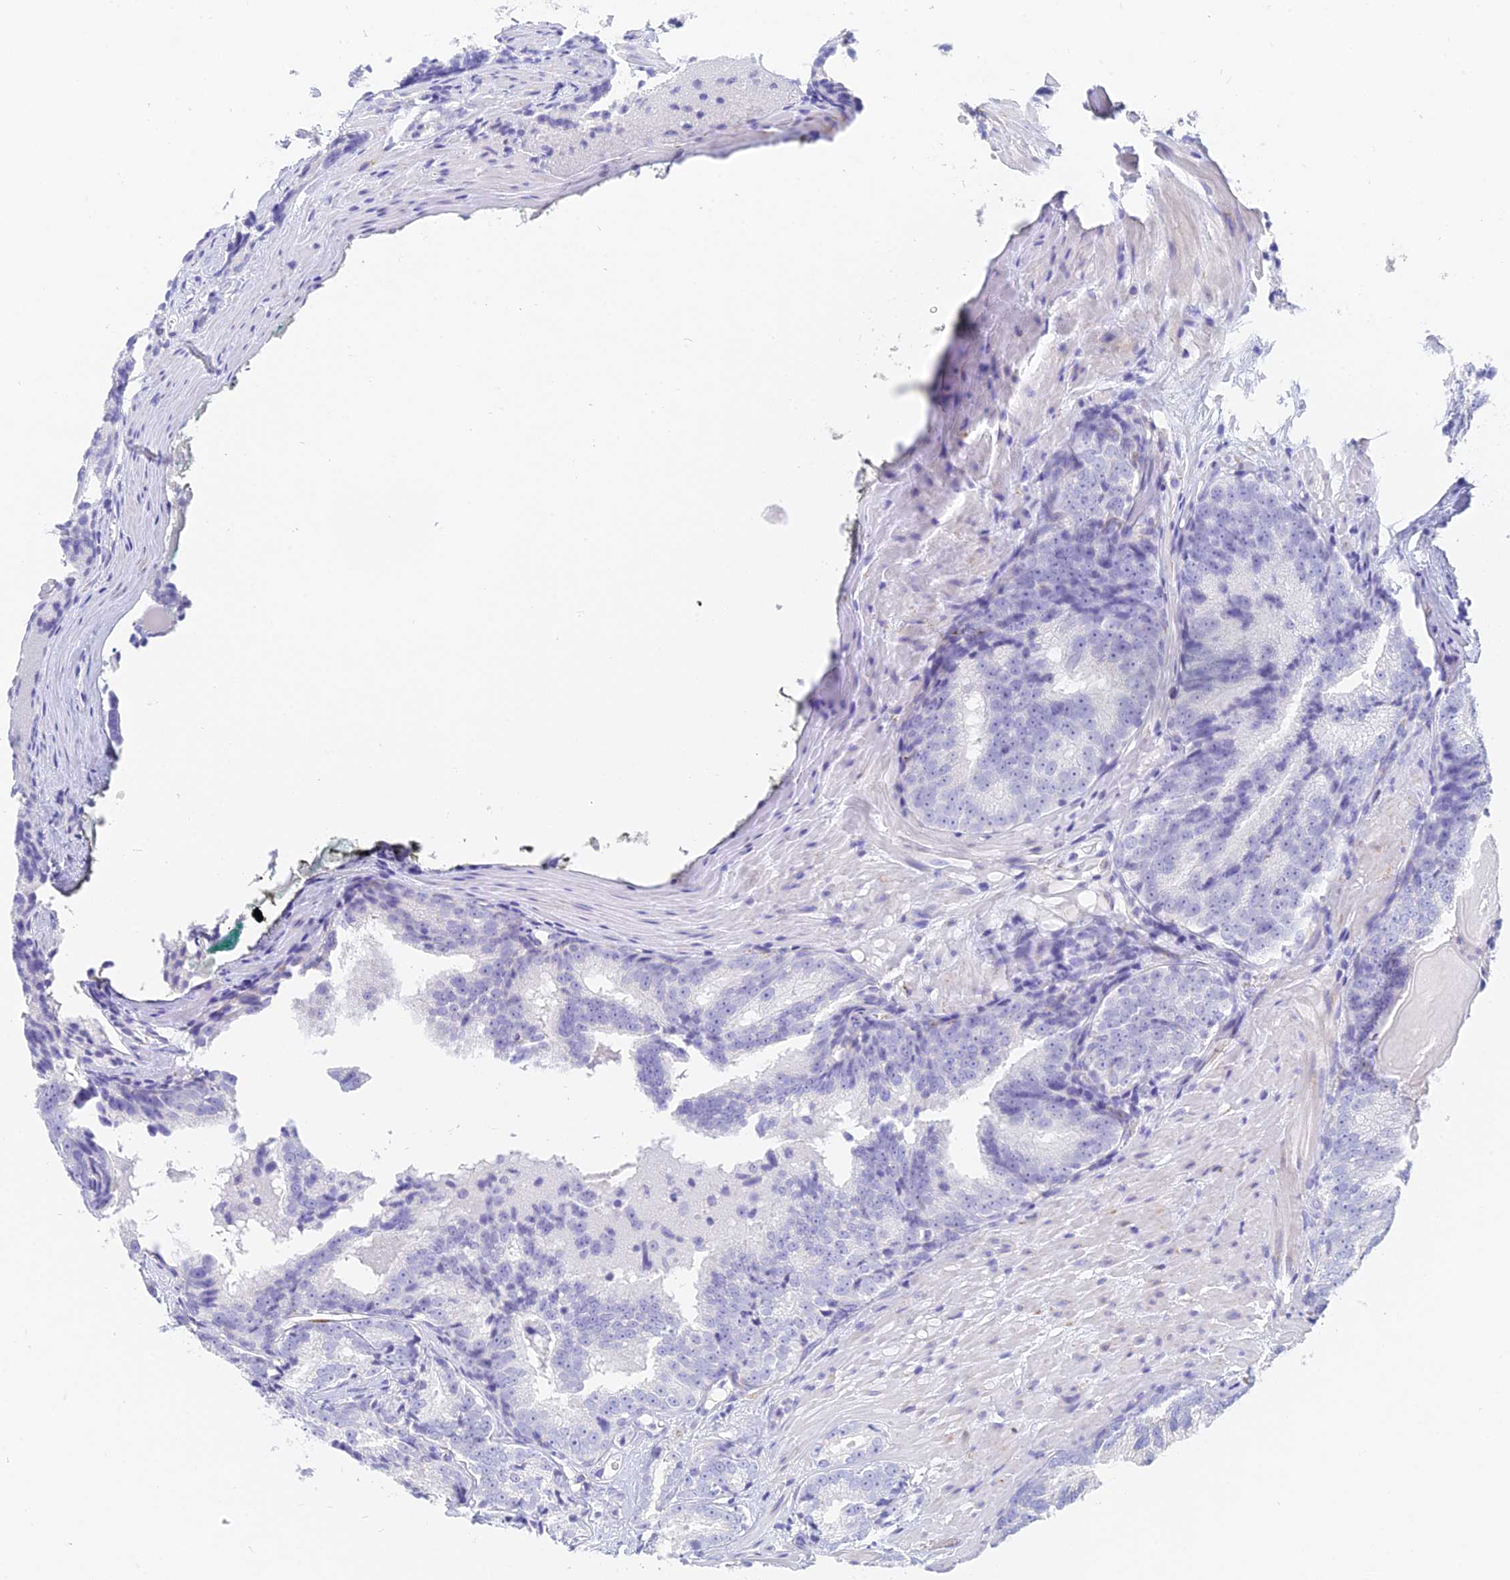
{"staining": {"intensity": "negative", "quantity": "none", "location": "none"}, "tissue": "prostate cancer", "cell_type": "Tumor cells", "image_type": "cancer", "snomed": [{"axis": "morphology", "description": "Adenocarcinoma, High grade"}, {"axis": "topography", "description": "Prostate"}], "caption": "An immunohistochemistry (IHC) photomicrograph of prostate adenocarcinoma (high-grade) is shown. There is no staining in tumor cells of prostate adenocarcinoma (high-grade).", "gene": "SLC36A2", "patient": {"sex": "male", "age": 66}}